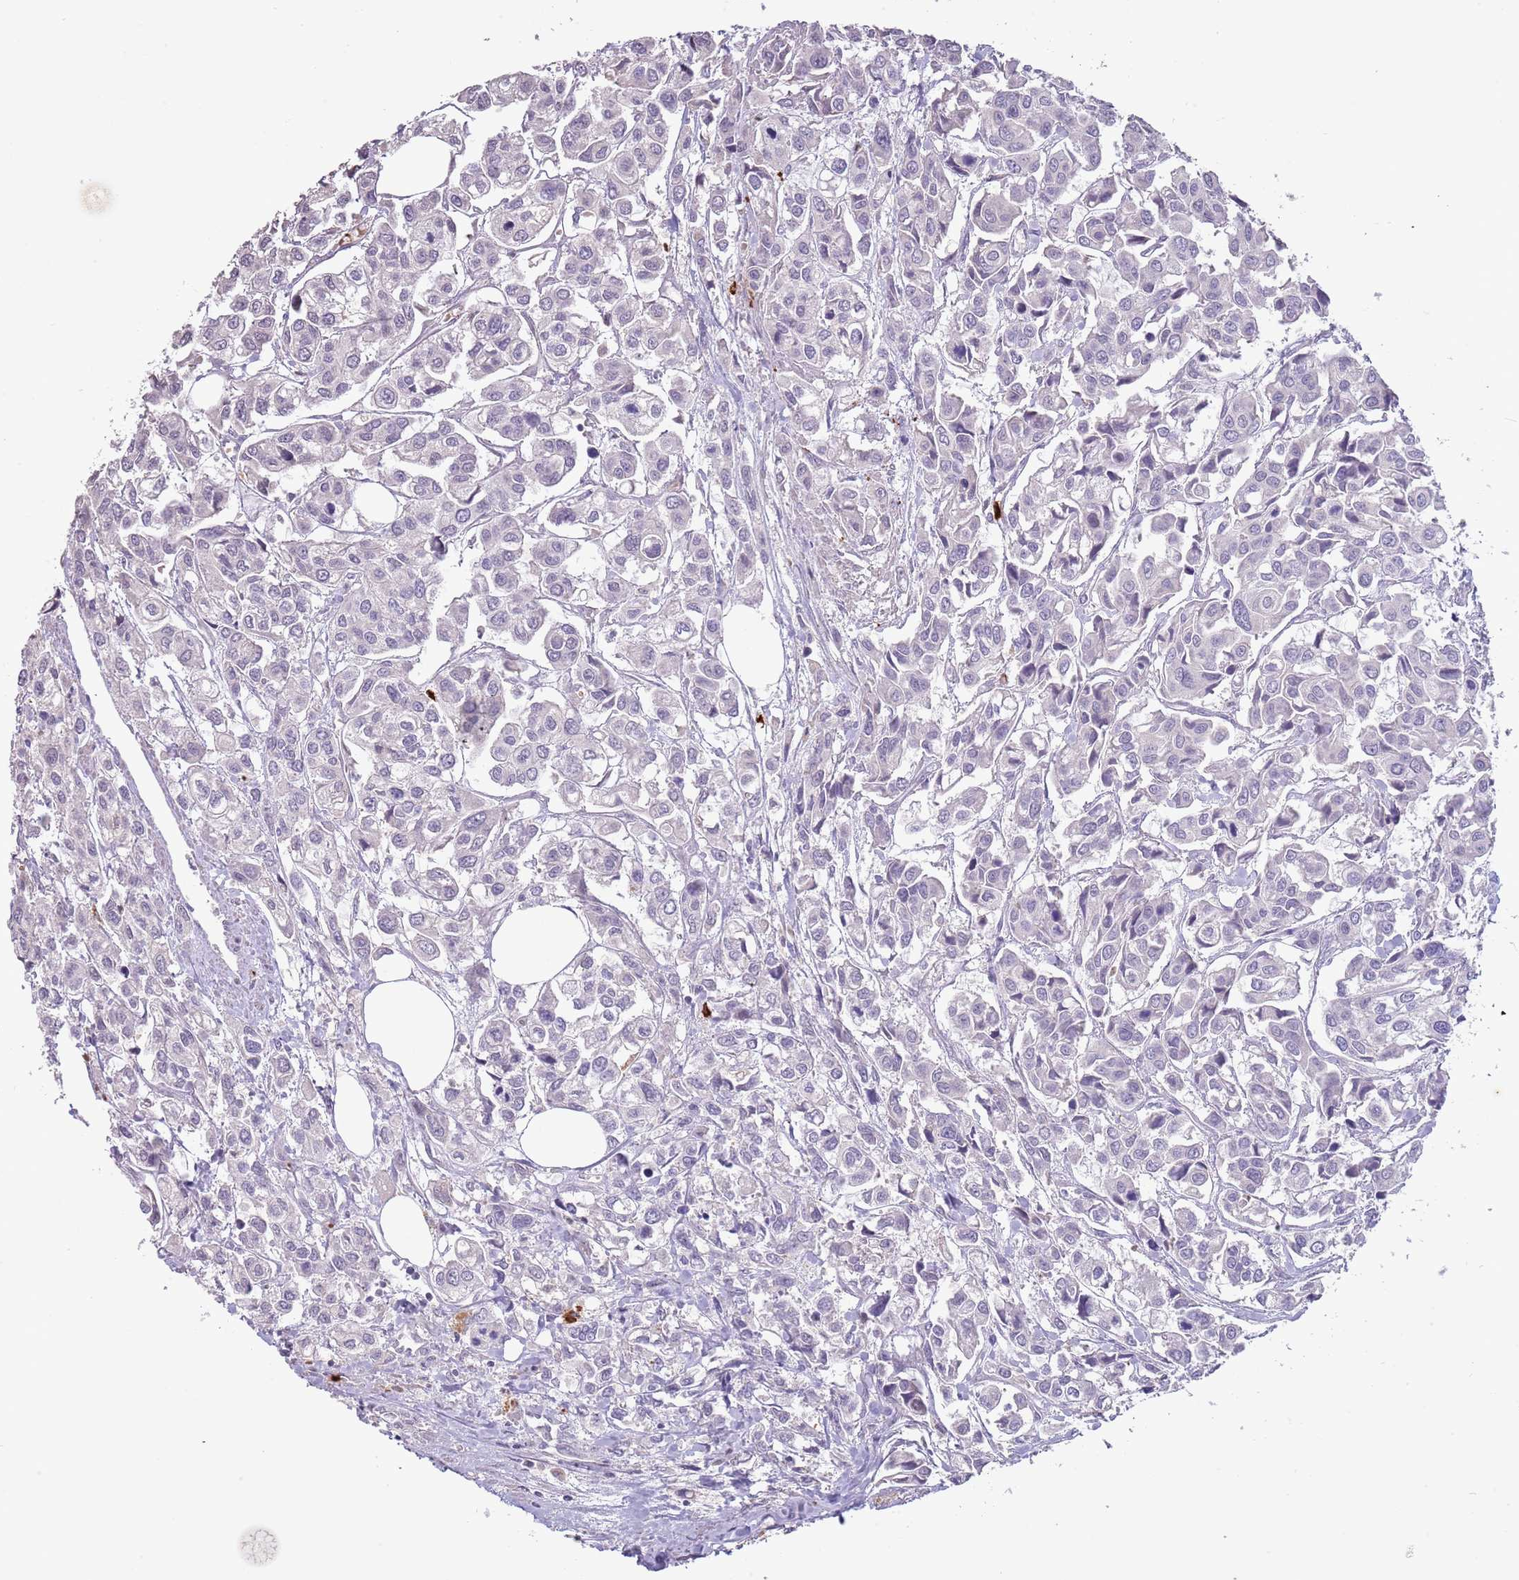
{"staining": {"intensity": "negative", "quantity": "none", "location": "none"}, "tissue": "urothelial cancer", "cell_type": "Tumor cells", "image_type": "cancer", "snomed": [{"axis": "morphology", "description": "Urothelial carcinoma, High grade"}, {"axis": "topography", "description": "Urinary bladder"}], "caption": "The photomicrograph reveals no staining of tumor cells in urothelial cancer.", "gene": "P2RY13", "patient": {"sex": "male", "age": 67}}